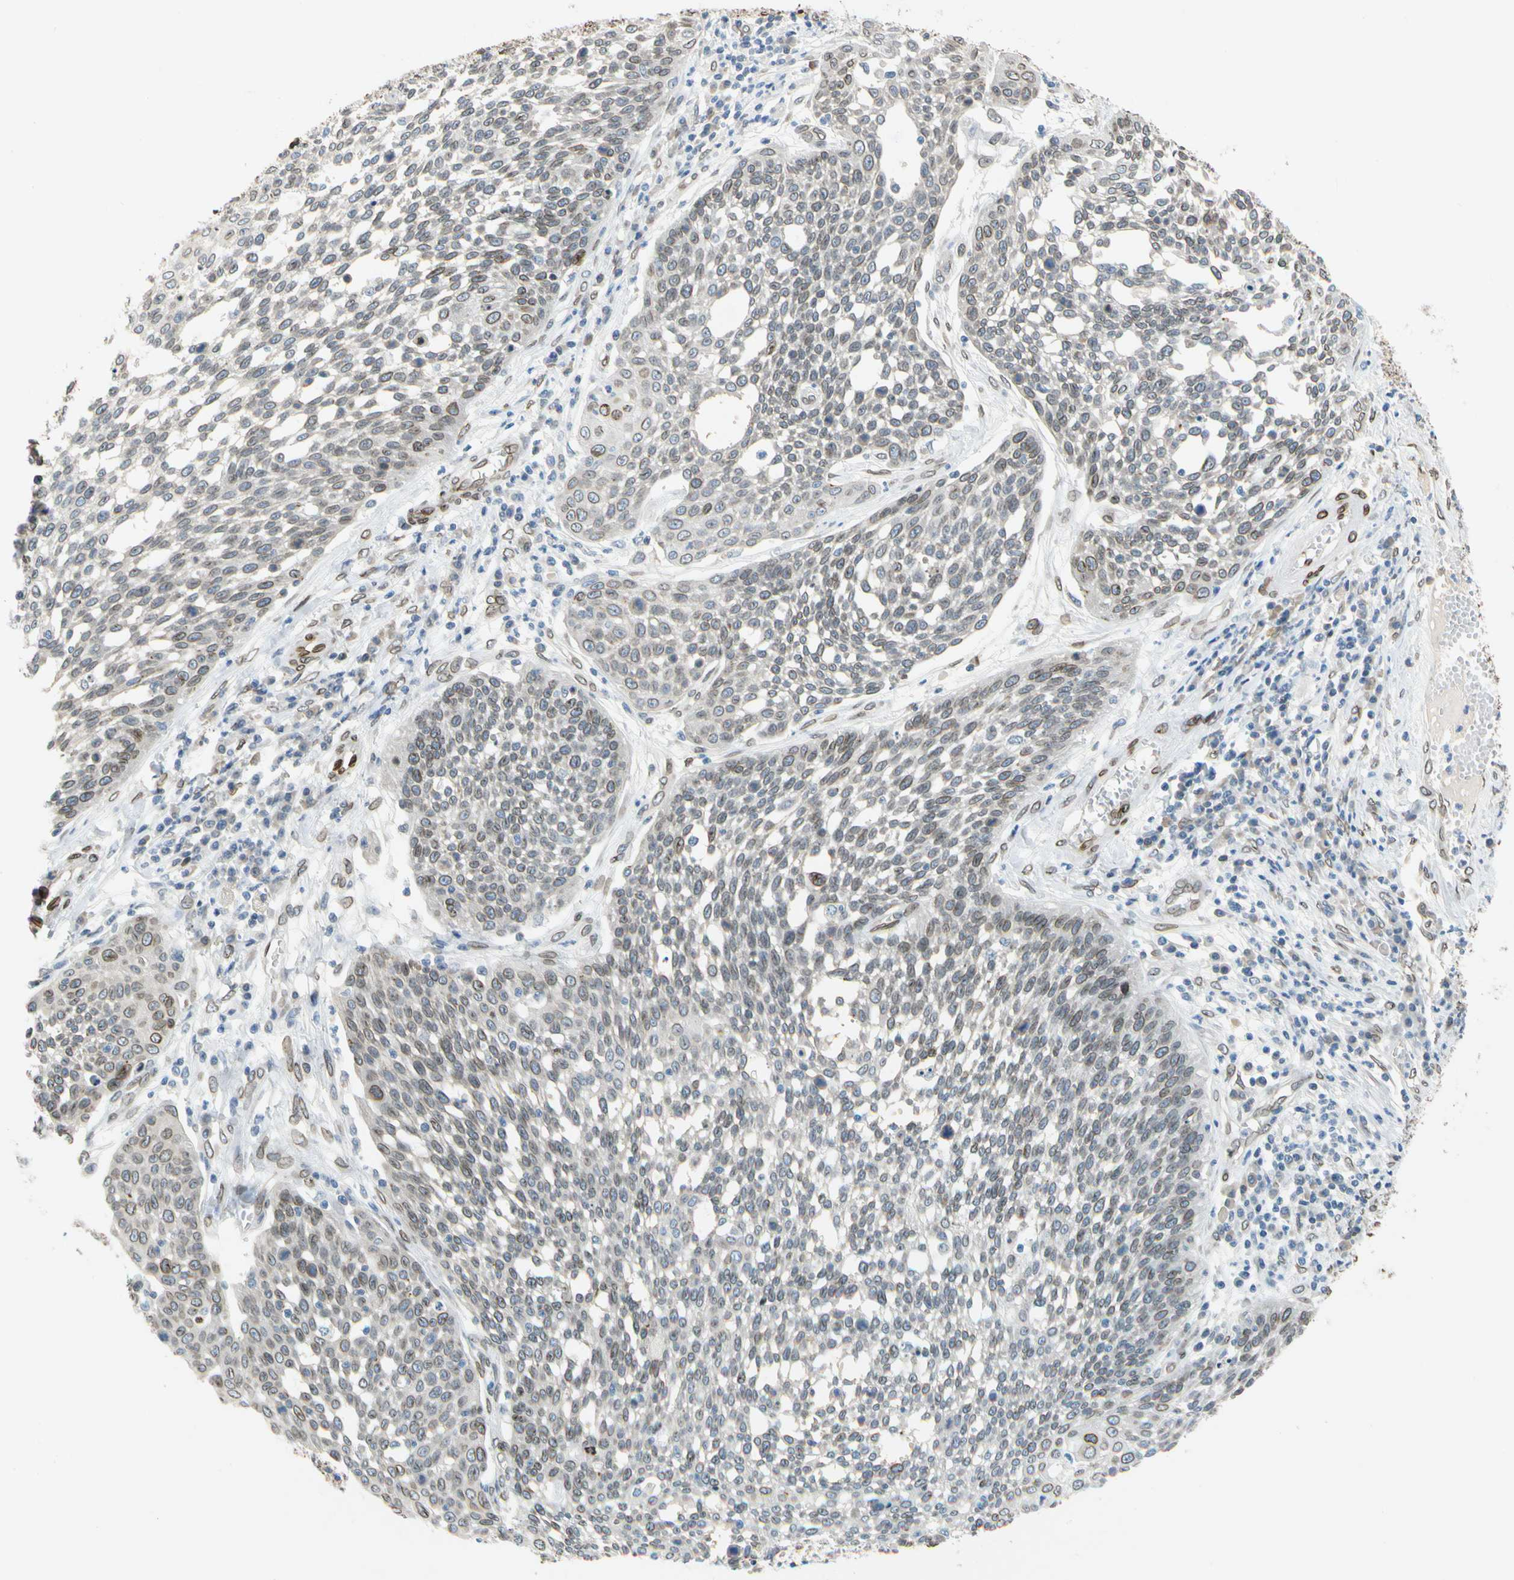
{"staining": {"intensity": "weak", "quantity": "25%-75%", "location": "cytoplasmic/membranous,nuclear"}, "tissue": "cervical cancer", "cell_type": "Tumor cells", "image_type": "cancer", "snomed": [{"axis": "morphology", "description": "Squamous cell carcinoma, NOS"}, {"axis": "topography", "description": "Cervix"}], "caption": "Immunohistochemical staining of squamous cell carcinoma (cervical) shows weak cytoplasmic/membranous and nuclear protein staining in about 25%-75% of tumor cells.", "gene": "SUN1", "patient": {"sex": "female", "age": 34}}